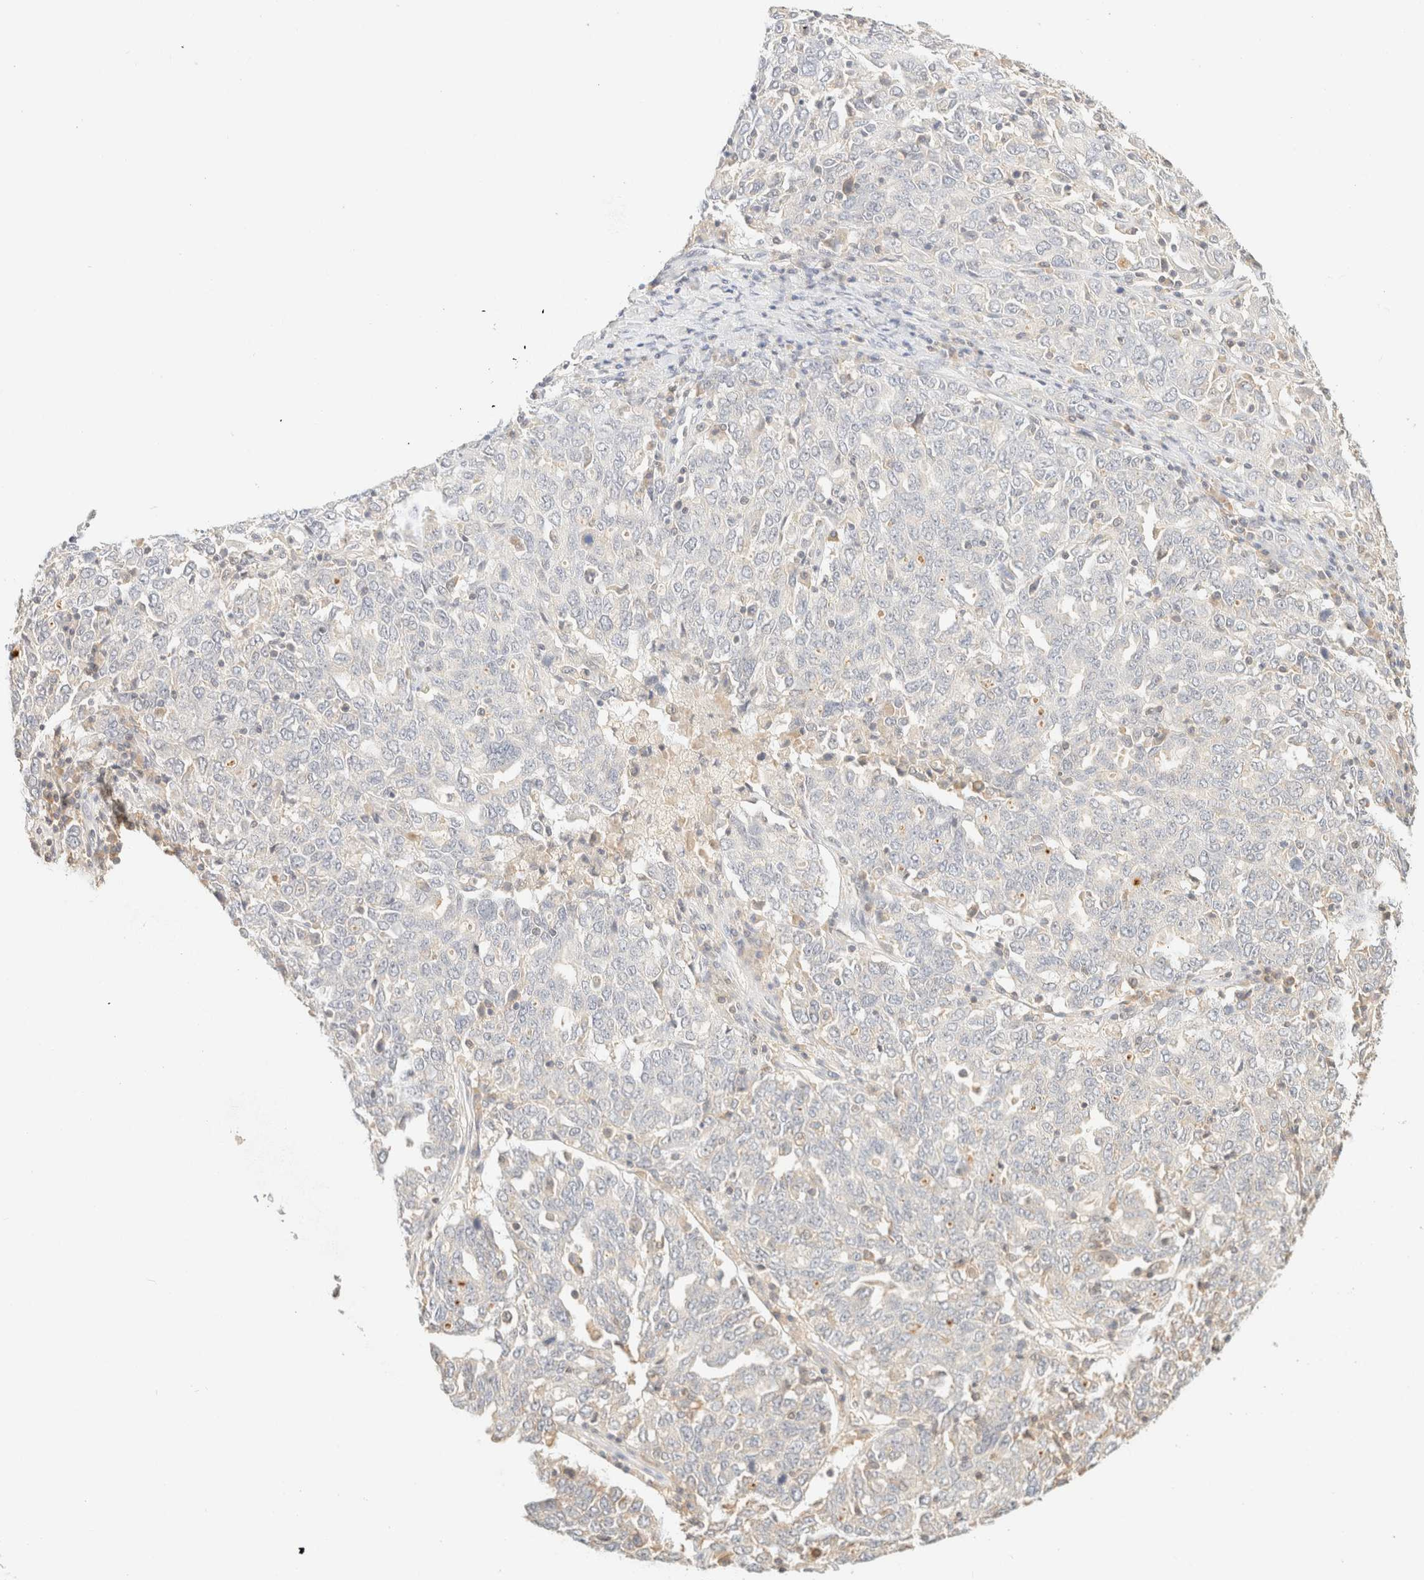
{"staining": {"intensity": "negative", "quantity": "none", "location": "none"}, "tissue": "ovarian cancer", "cell_type": "Tumor cells", "image_type": "cancer", "snomed": [{"axis": "morphology", "description": "Carcinoma, endometroid"}, {"axis": "topography", "description": "Ovary"}], "caption": "DAB immunohistochemical staining of ovarian endometroid carcinoma exhibits no significant staining in tumor cells.", "gene": "TIMD4", "patient": {"sex": "female", "age": 62}}